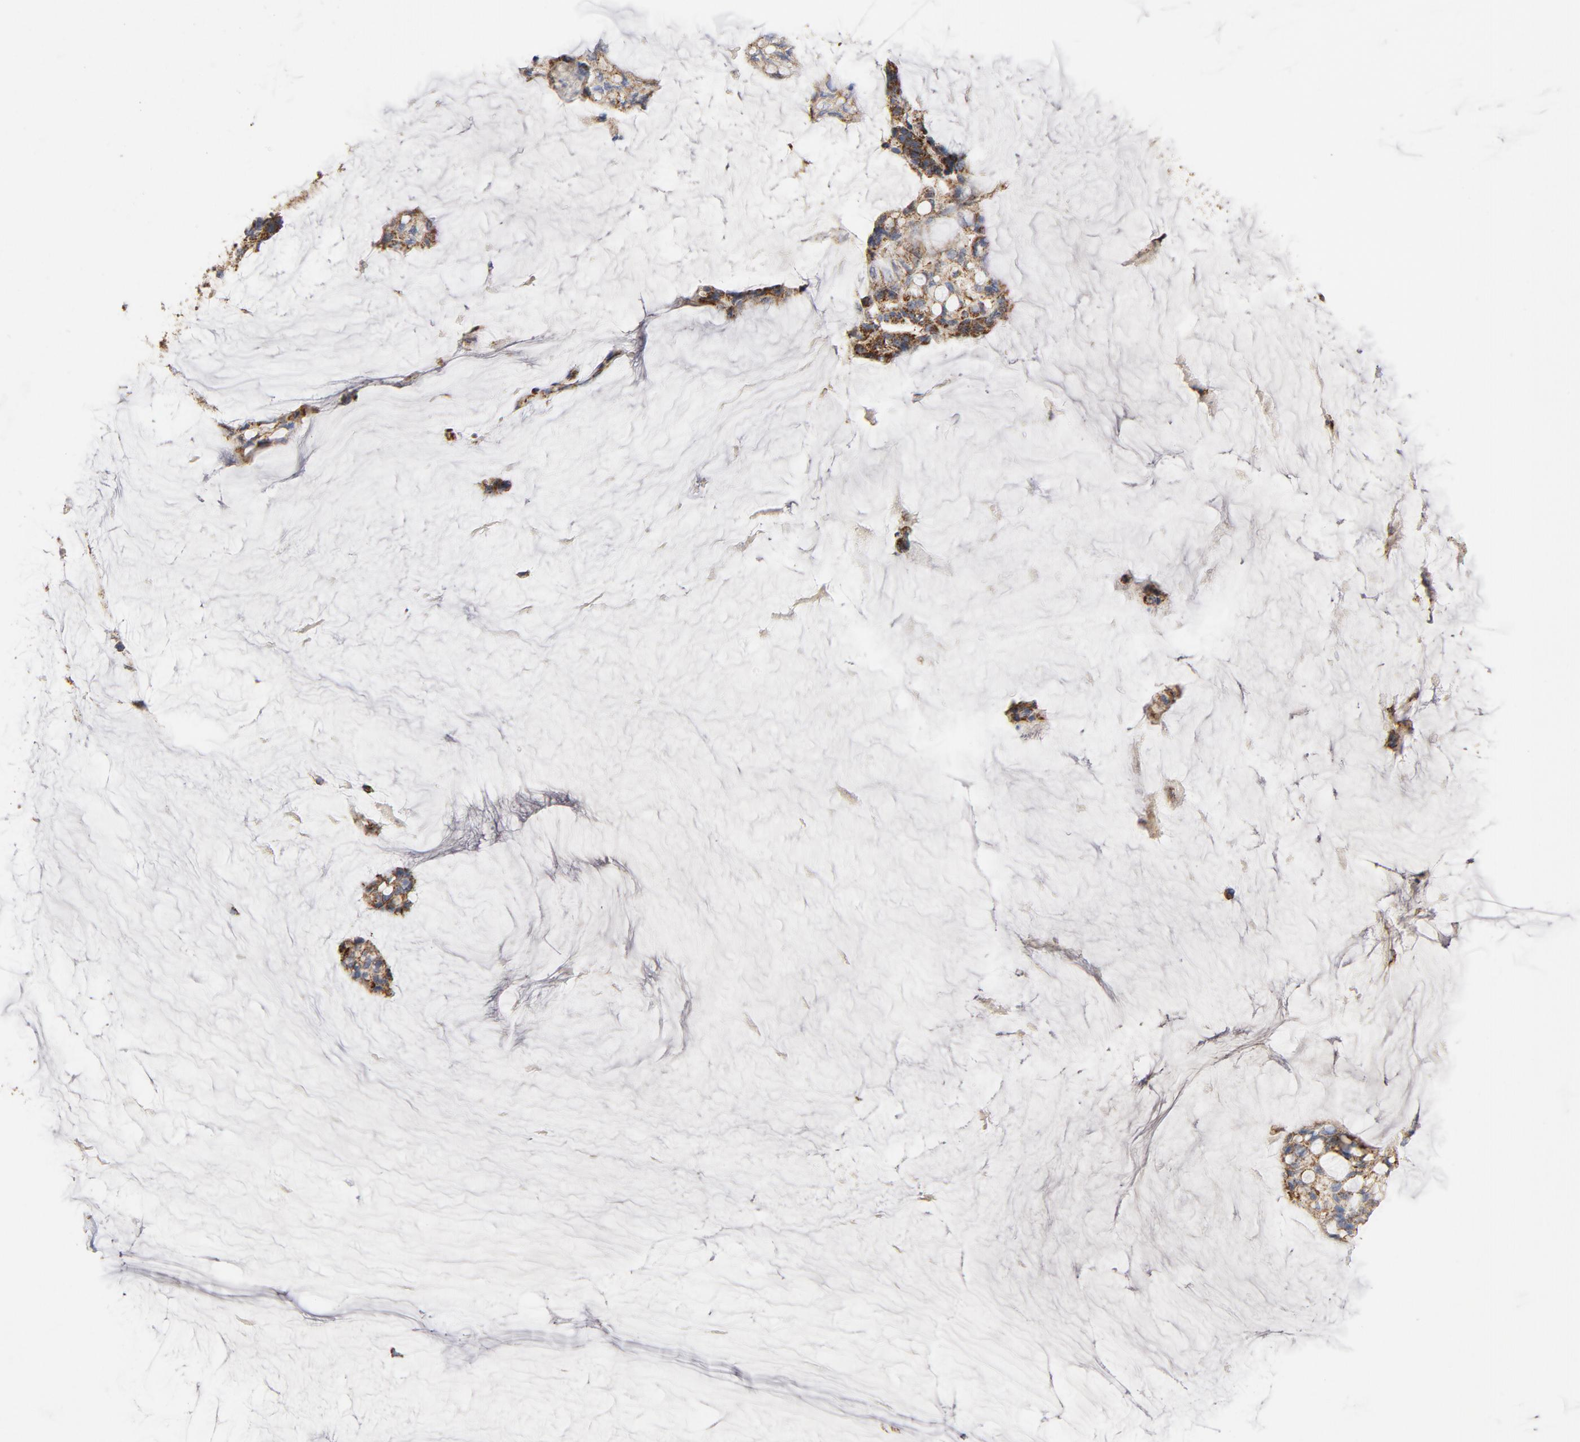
{"staining": {"intensity": "moderate", "quantity": ">75%", "location": "cytoplasmic/membranous"}, "tissue": "ovarian cancer", "cell_type": "Tumor cells", "image_type": "cancer", "snomed": [{"axis": "morphology", "description": "Cystadenocarcinoma, mucinous, NOS"}, {"axis": "topography", "description": "Ovary"}], "caption": "Brown immunohistochemical staining in ovarian cancer (mucinous cystadenocarcinoma) demonstrates moderate cytoplasmic/membranous expression in about >75% of tumor cells.", "gene": "PCNX4", "patient": {"sex": "female", "age": 39}}